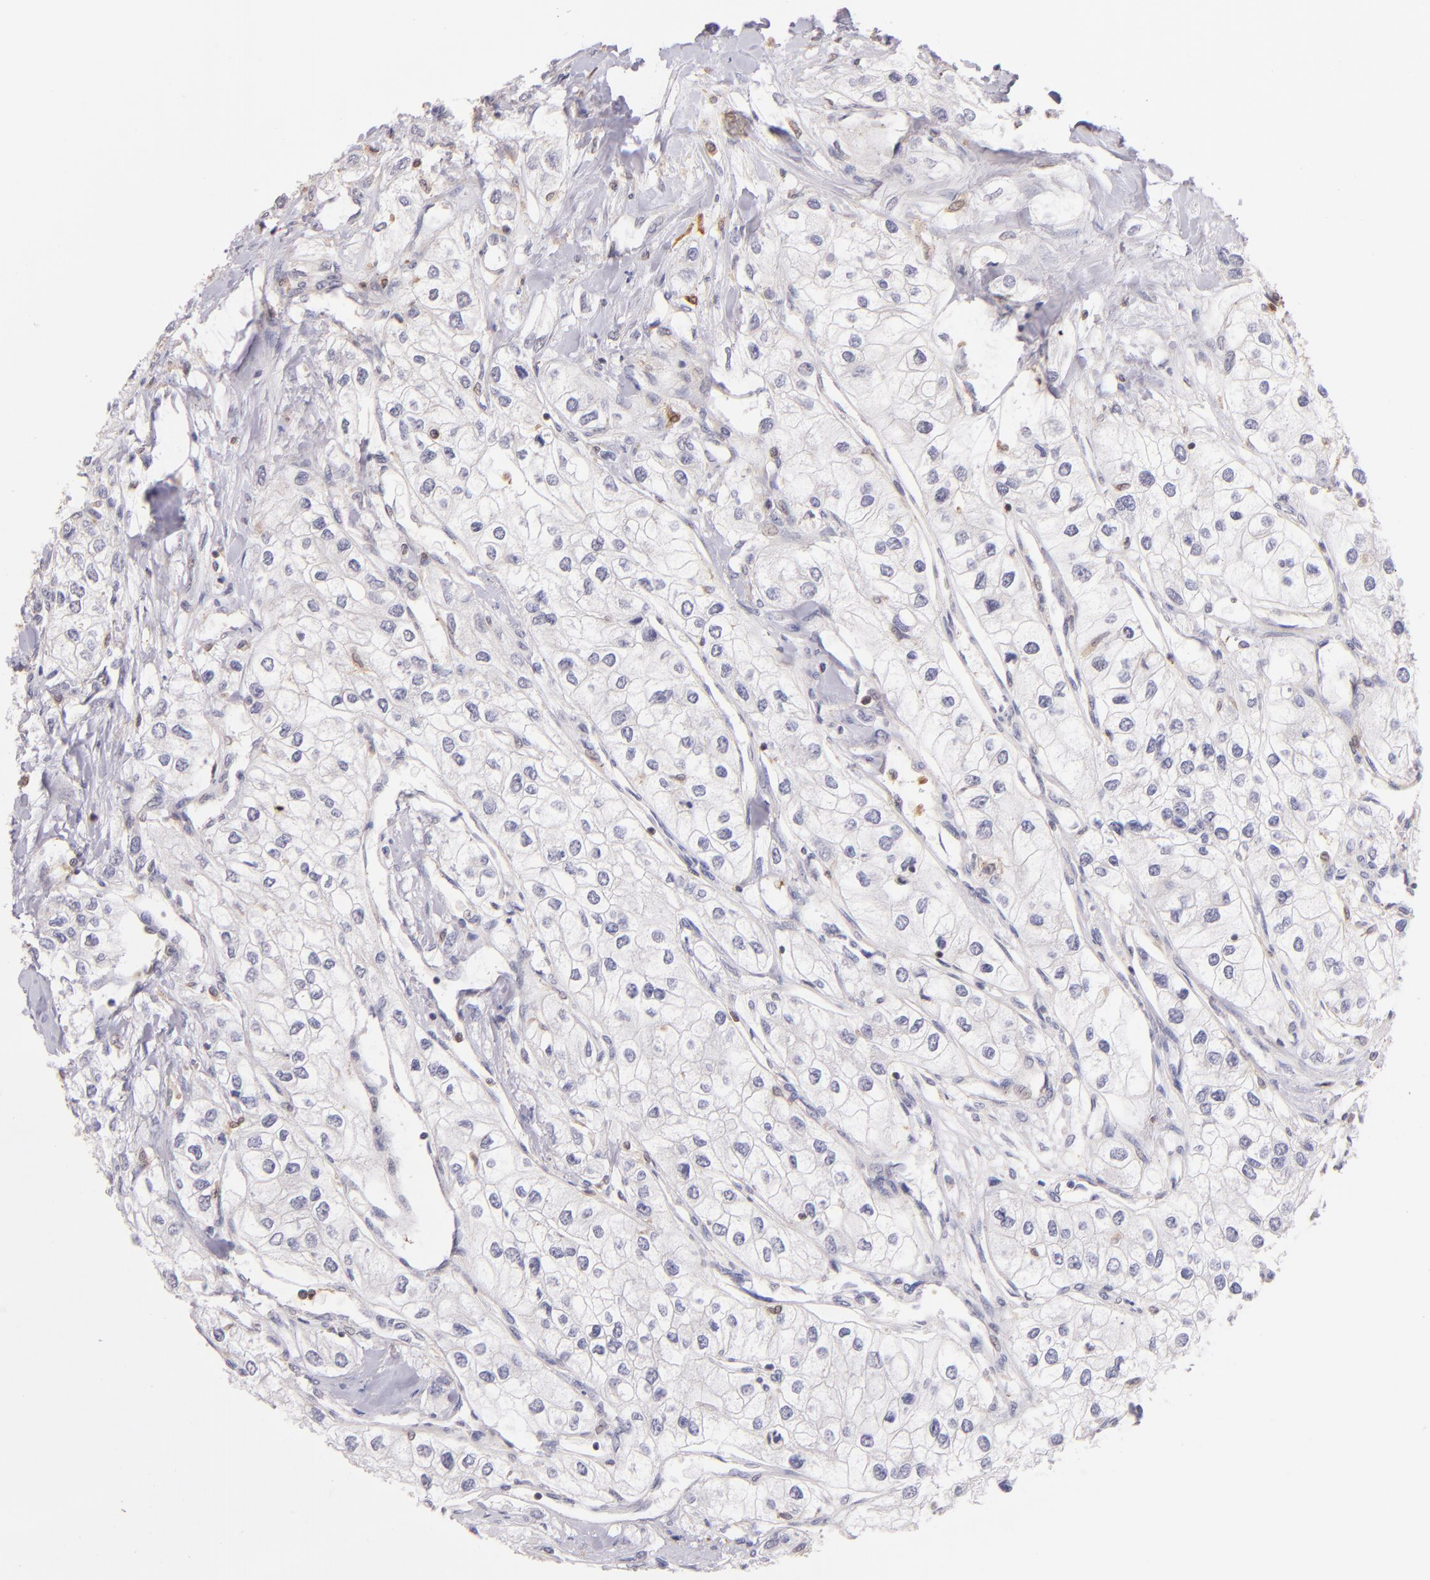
{"staining": {"intensity": "negative", "quantity": "none", "location": "none"}, "tissue": "renal cancer", "cell_type": "Tumor cells", "image_type": "cancer", "snomed": [{"axis": "morphology", "description": "Adenocarcinoma, NOS"}, {"axis": "topography", "description": "Kidney"}], "caption": "Tumor cells are negative for brown protein staining in renal cancer (adenocarcinoma).", "gene": "BTK", "patient": {"sex": "male", "age": 57}}